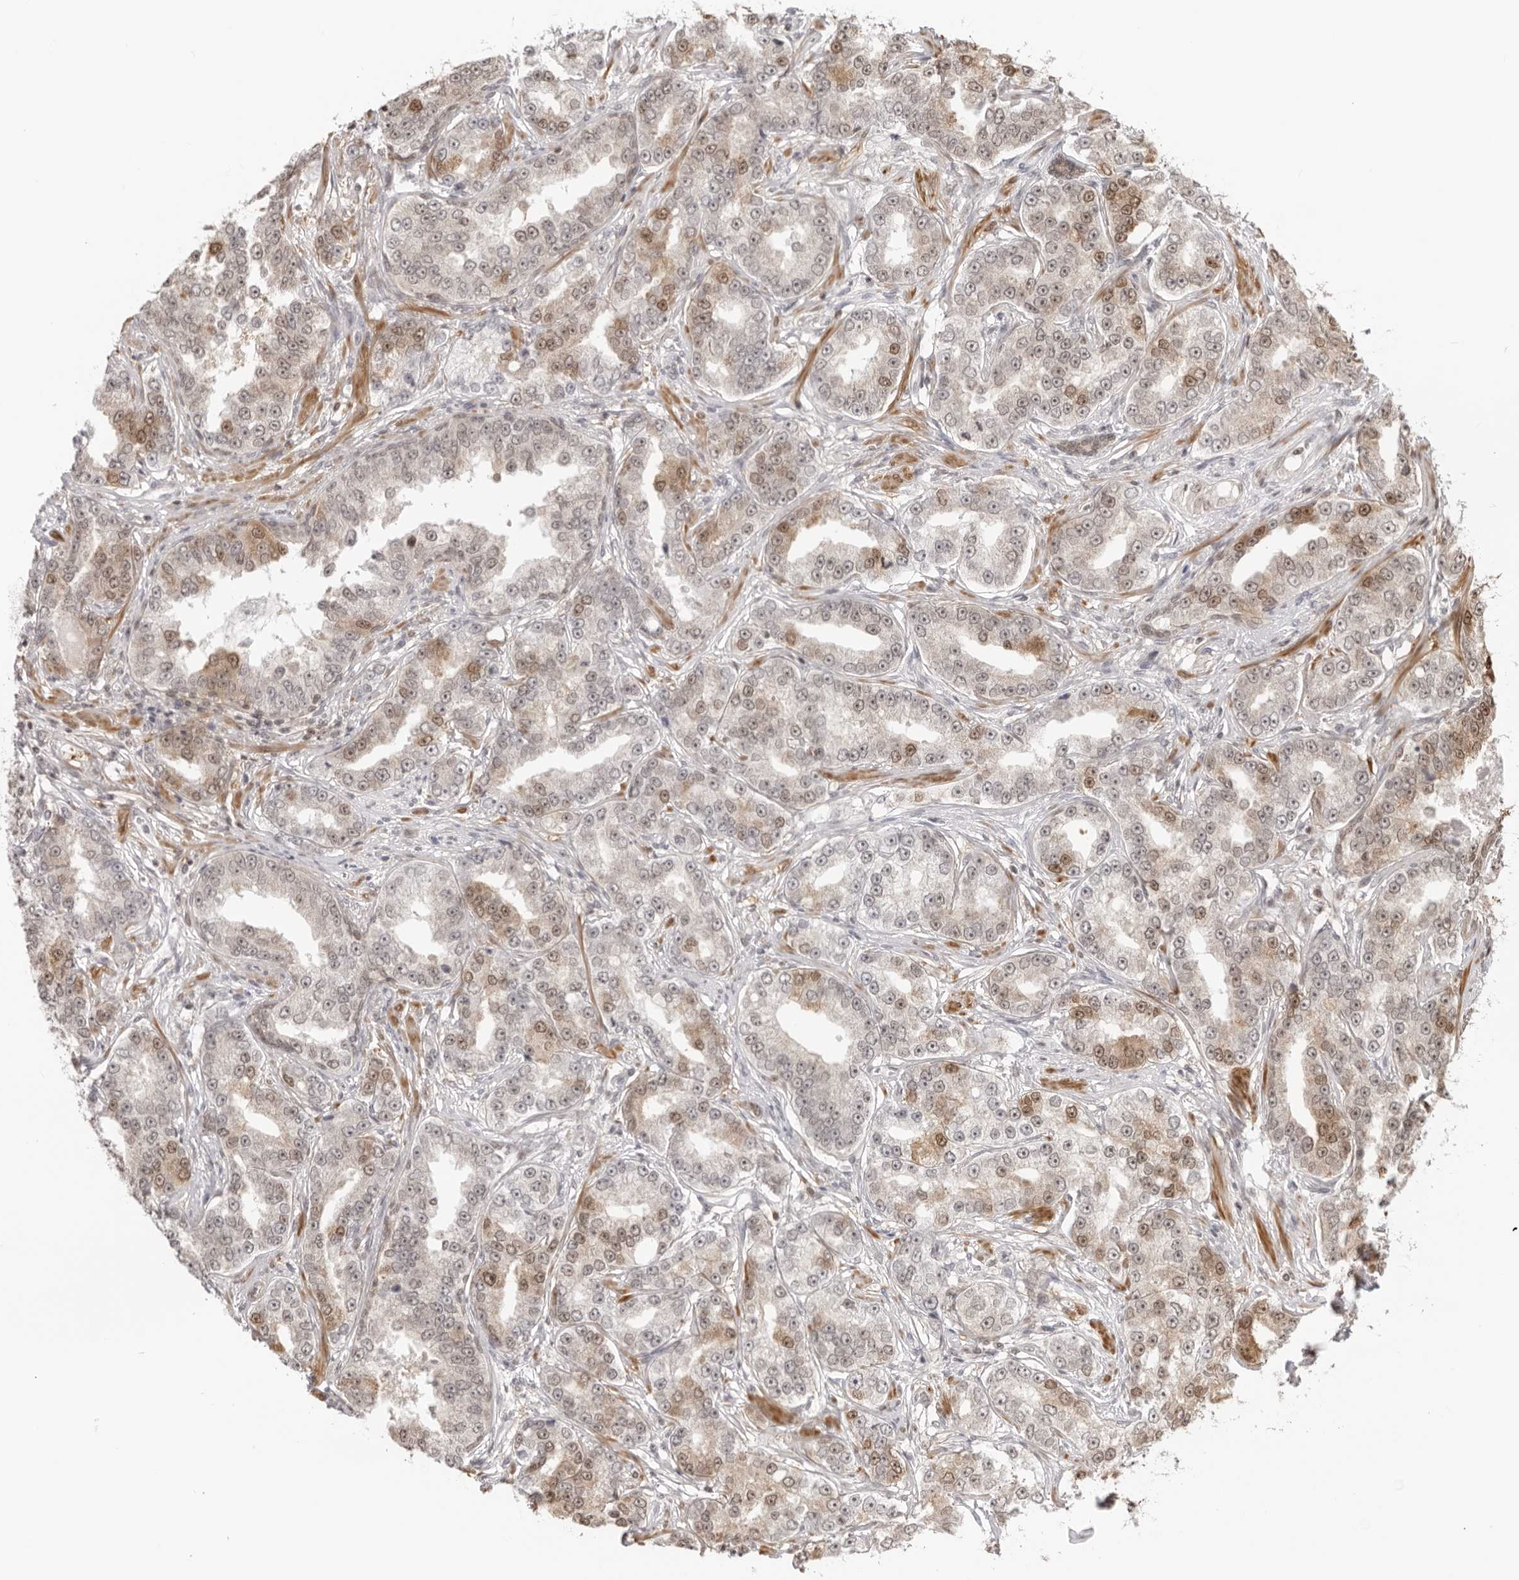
{"staining": {"intensity": "weak", "quantity": "25%-75%", "location": "nuclear"}, "tissue": "prostate cancer", "cell_type": "Tumor cells", "image_type": "cancer", "snomed": [{"axis": "morphology", "description": "Normal tissue, NOS"}, {"axis": "morphology", "description": "Adenocarcinoma, High grade"}, {"axis": "topography", "description": "Prostate"}], "caption": "Human prostate cancer (adenocarcinoma (high-grade)) stained for a protein (brown) reveals weak nuclear positive positivity in approximately 25%-75% of tumor cells.", "gene": "RNF146", "patient": {"sex": "male", "age": 83}}